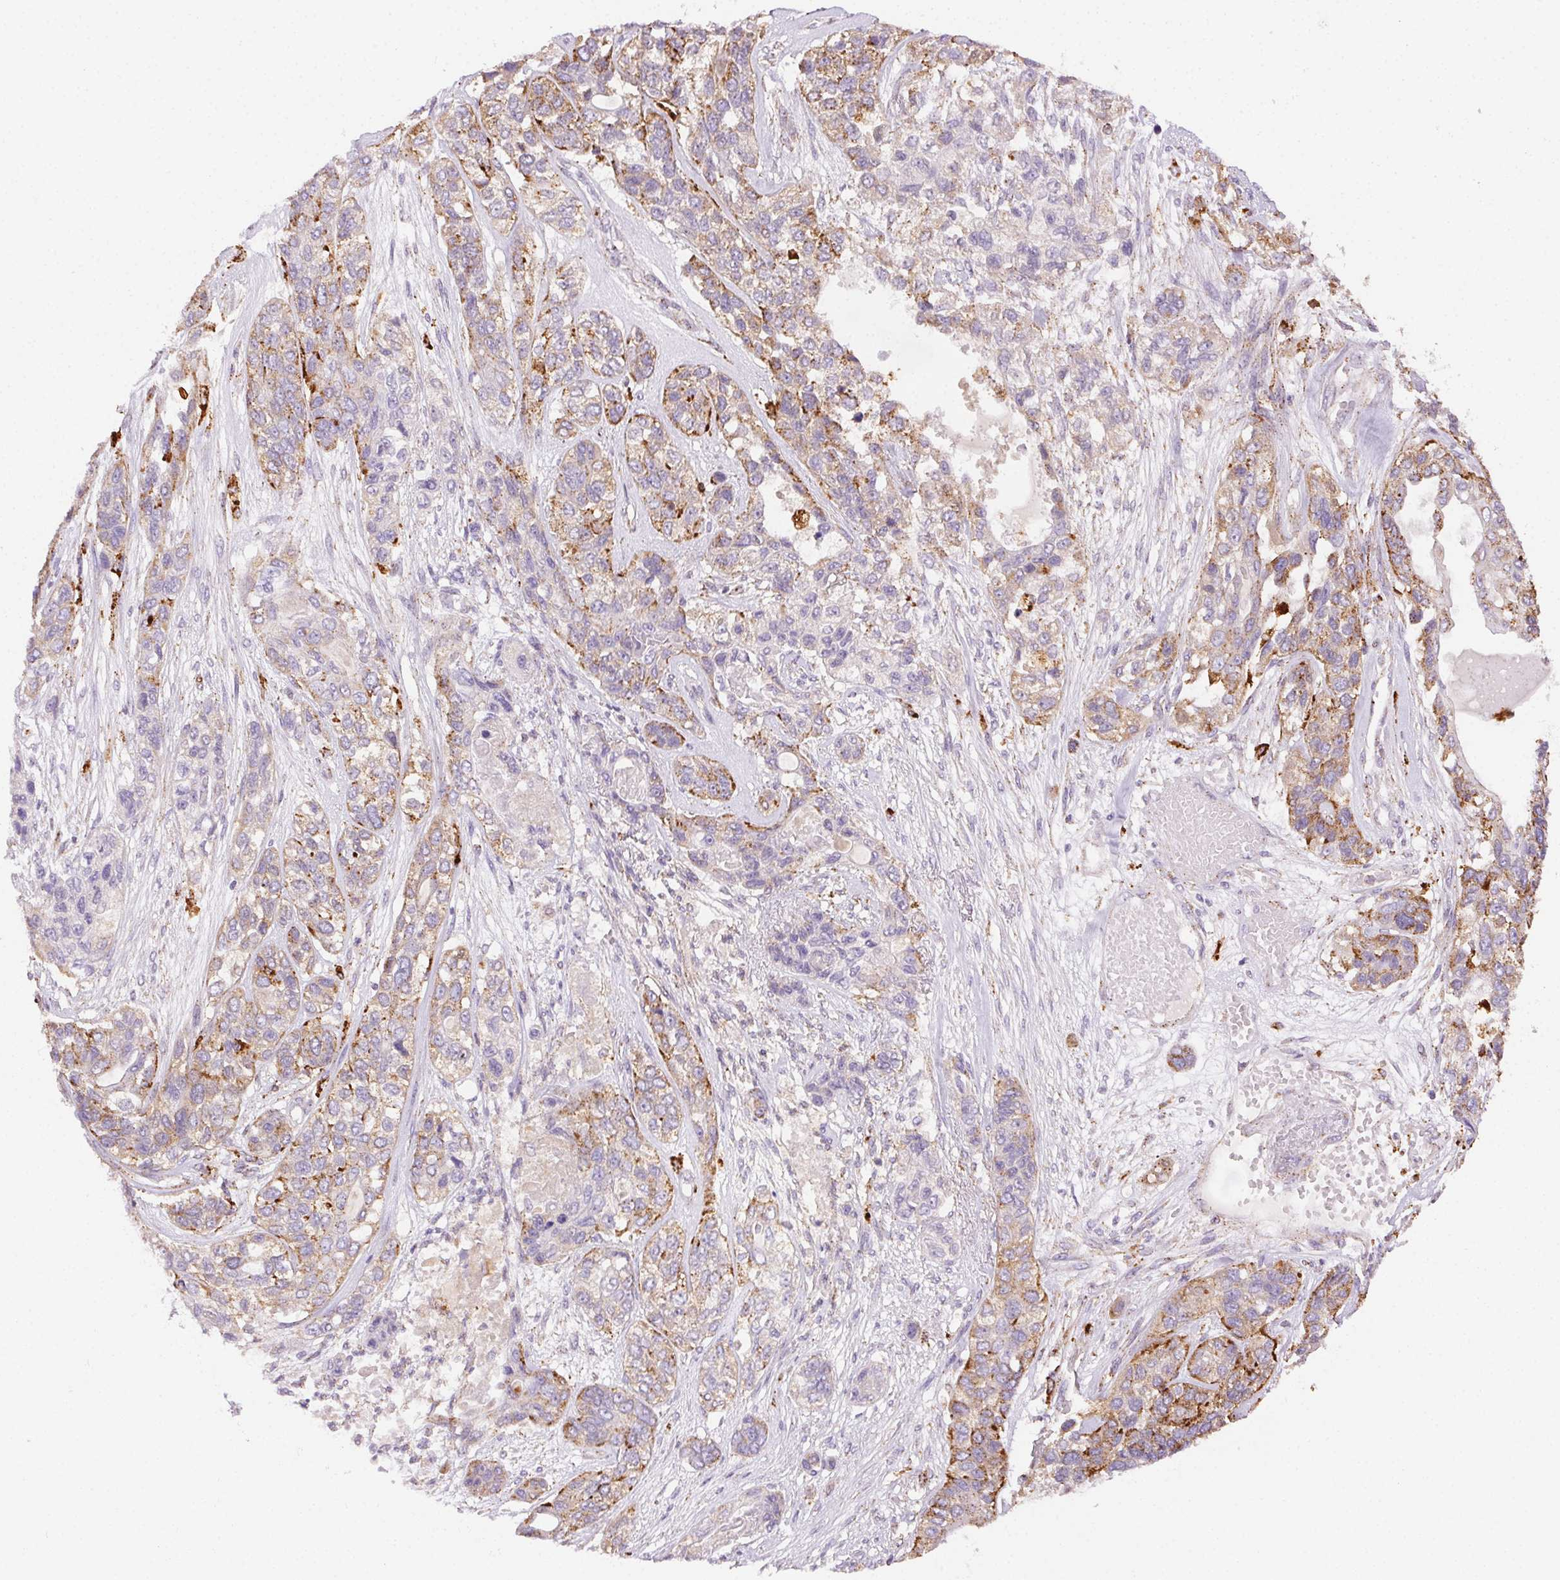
{"staining": {"intensity": "moderate", "quantity": "<25%", "location": "cytoplasmic/membranous"}, "tissue": "lung cancer", "cell_type": "Tumor cells", "image_type": "cancer", "snomed": [{"axis": "morphology", "description": "Squamous cell carcinoma, NOS"}, {"axis": "topography", "description": "Lung"}], "caption": "A micrograph of human lung cancer stained for a protein demonstrates moderate cytoplasmic/membranous brown staining in tumor cells. Ihc stains the protein in brown and the nuclei are stained blue.", "gene": "SCPEP1", "patient": {"sex": "female", "age": 70}}